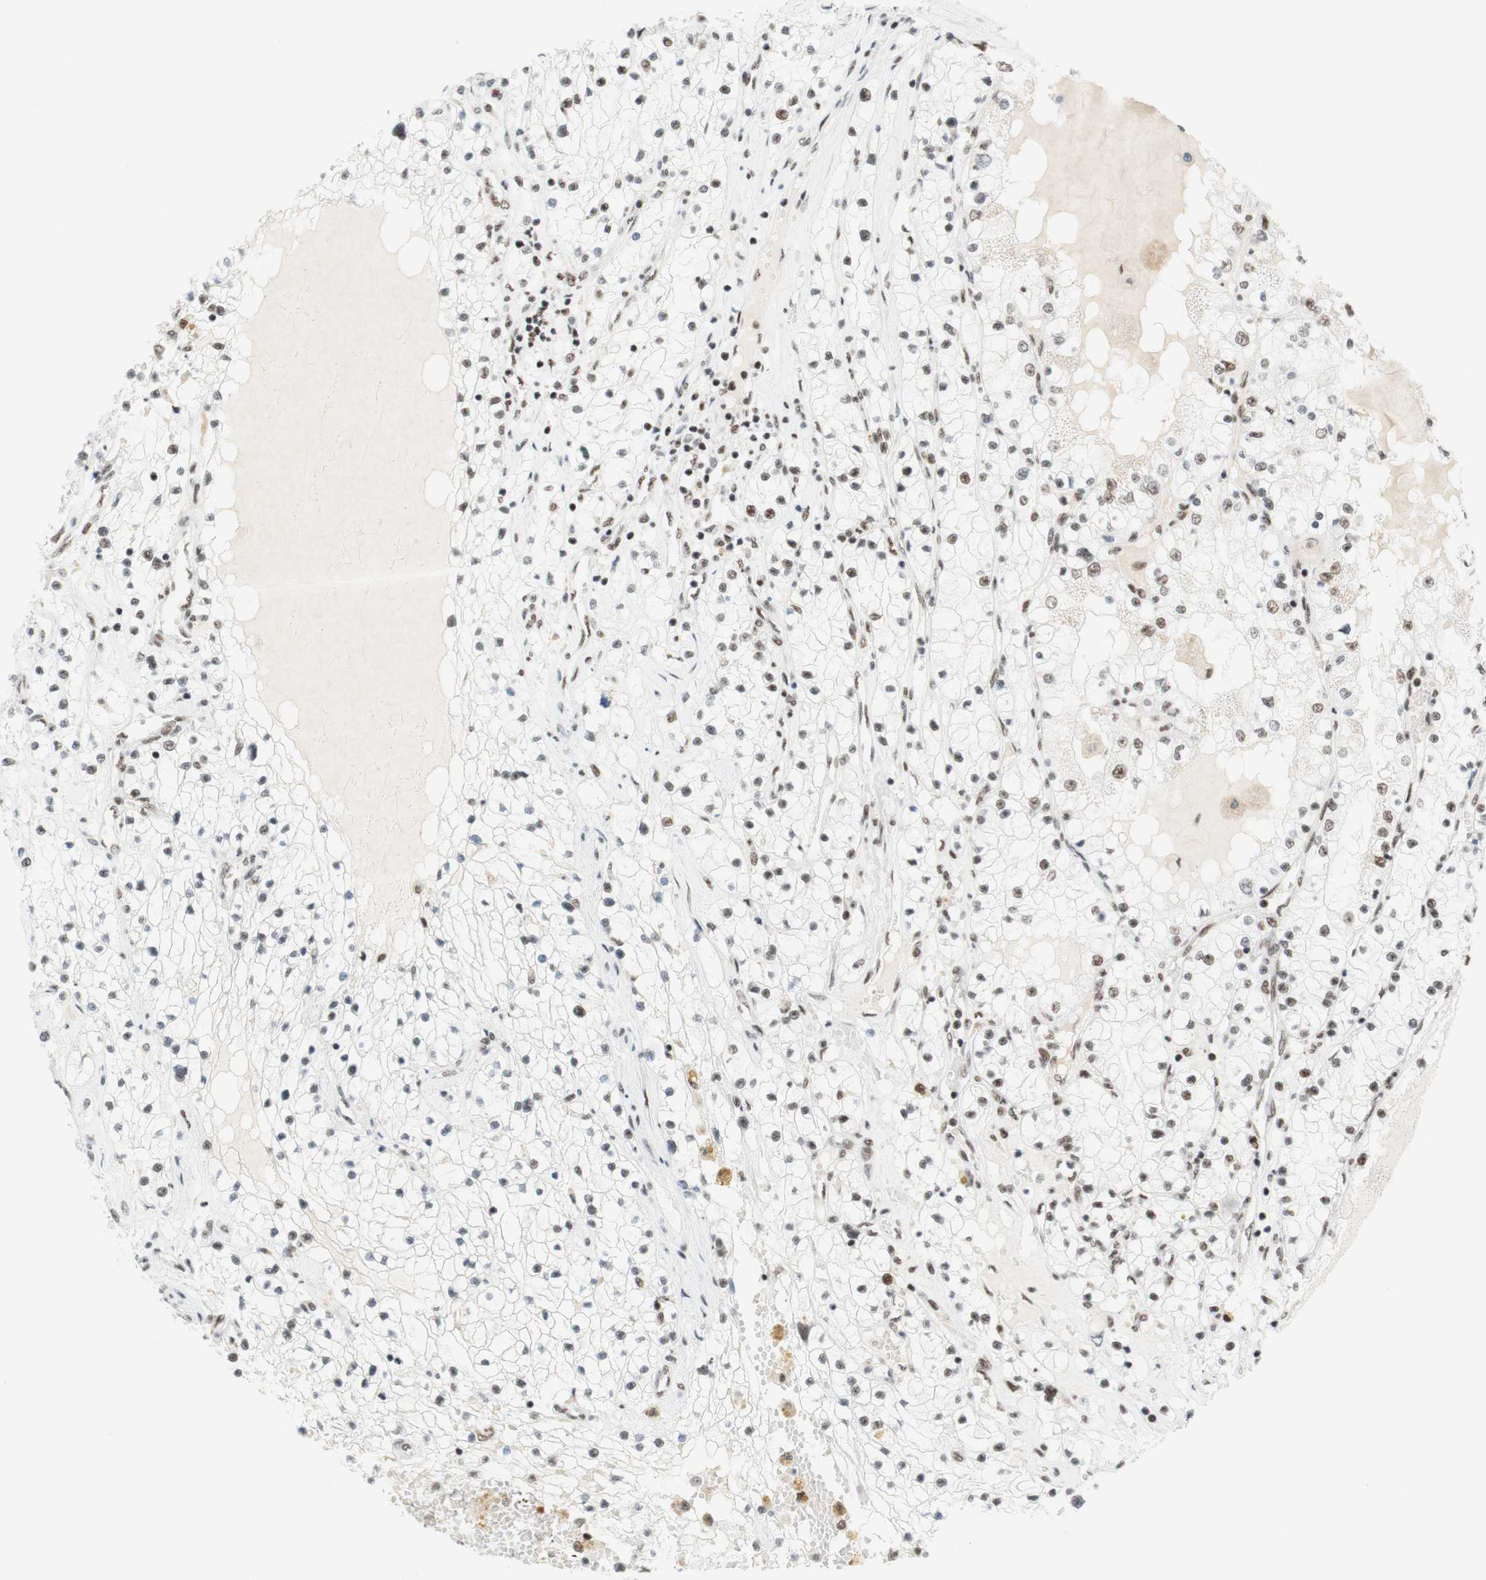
{"staining": {"intensity": "weak", "quantity": "<25%", "location": "nuclear"}, "tissue": "renal cancer", "cell_type": "Tumor cells", "image_type": "cancer", "snomed": [{"axis": "morphology", "description": "Adenocarcinoma, NOS"}, {"axis": "topography", "description": "Kidney"}], "caption": "Protein analysis of renal cancer (adenocarcinoma) displays no significant staining in tumor cells.", "gene": "RNF20", "patient": {"sex": "male", "age": 68}}